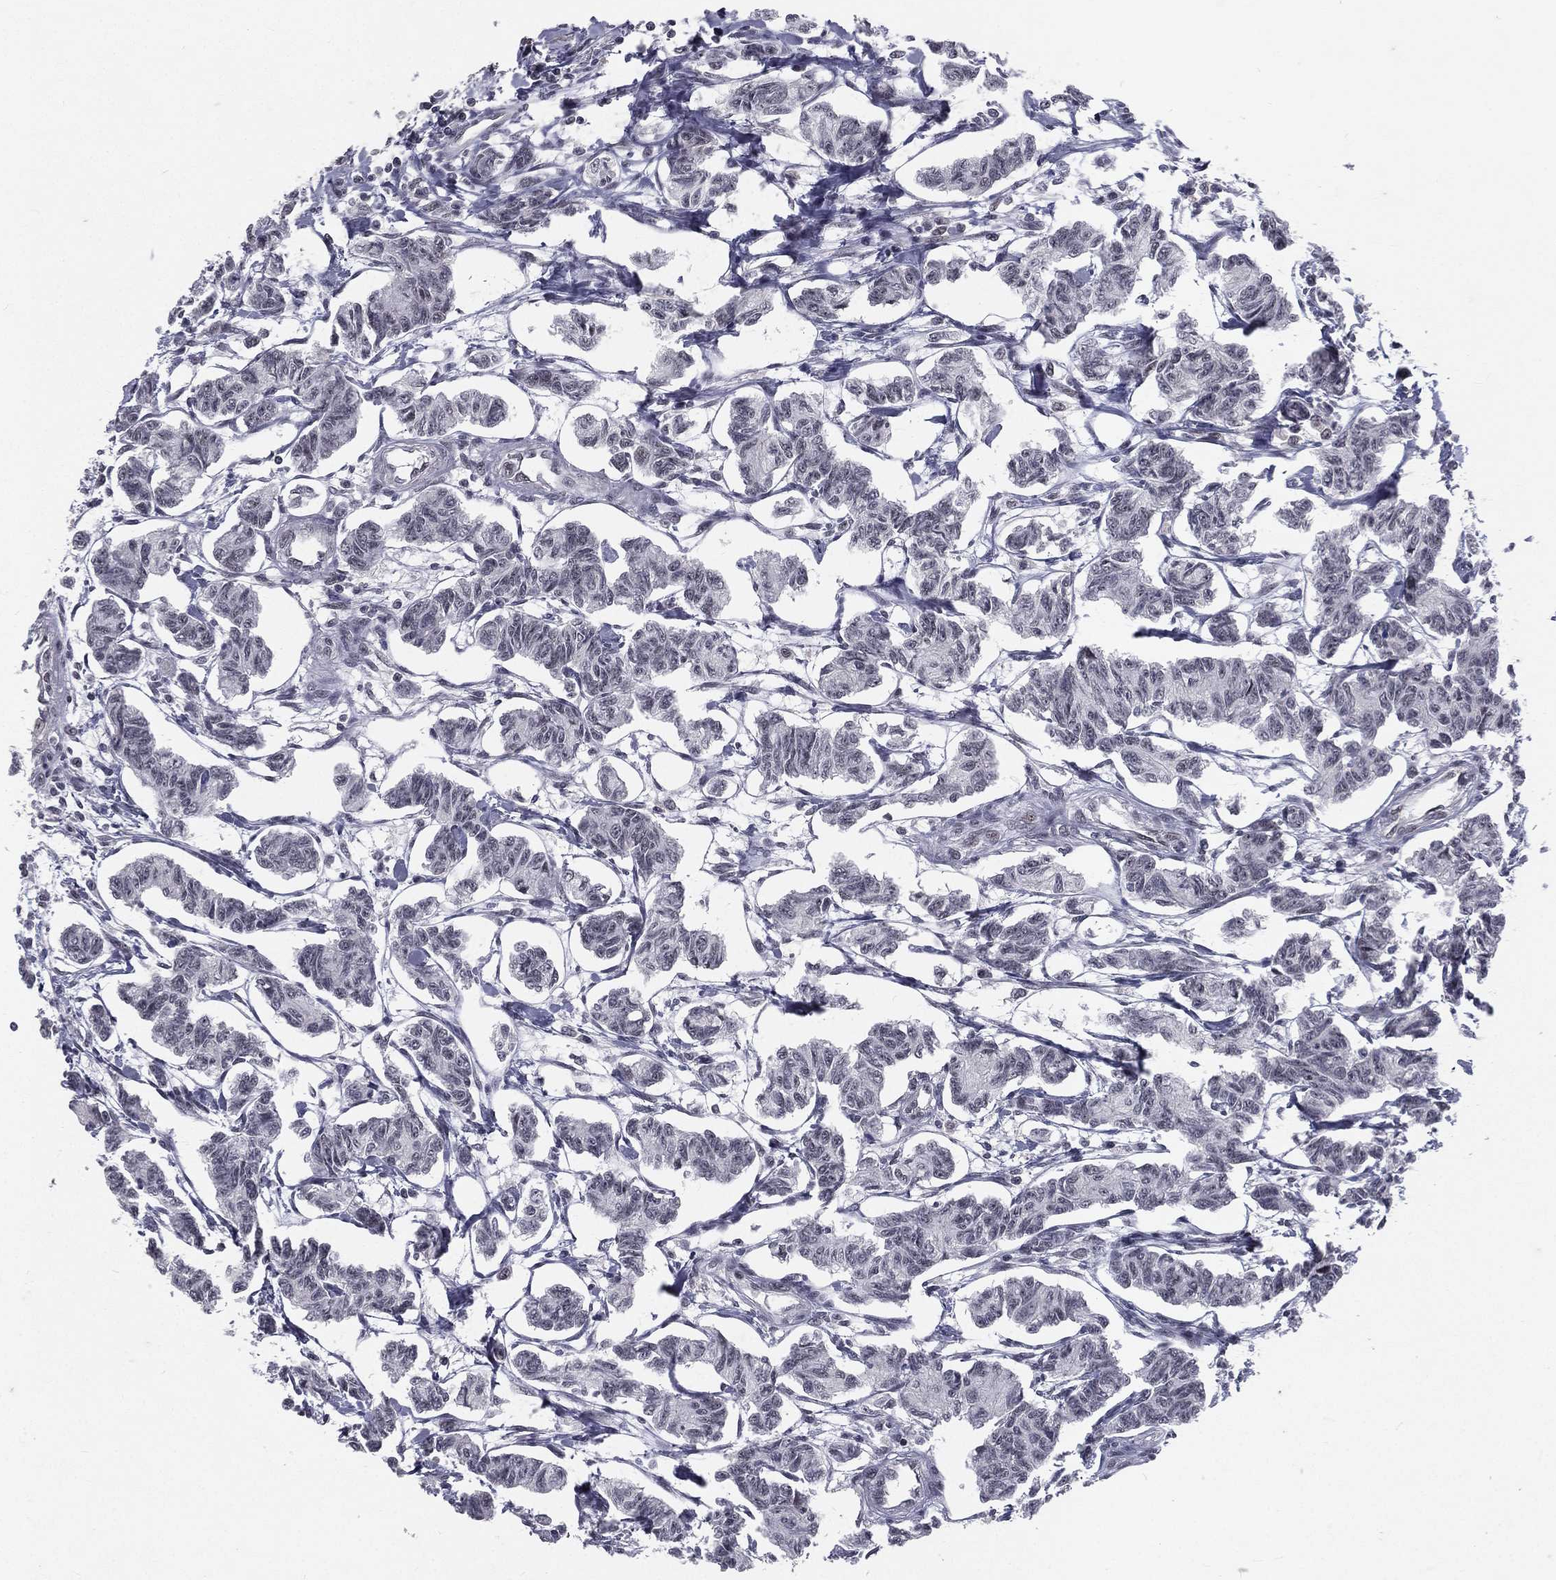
{"staining": {"intensity": "negative", "quantity": "none", "location": "none"}, "tissue": "carcinoid", "cell_type": "Tumor cells", "image_type": "cancer", "snomed": [{"axis": "morphology", "description": "Carcinoid, malignant, NOS"}, {"axis": "topography", "description": "Kidney"}], "caption": "Immunohistochemistry image of human carcinoid (malignant) stained for a protein (brown), which displays no positivity in tumor cells. (DAB (3,3'-diaminobenzidine) immunohistochemistry with hematoxylin counter stain).", "gene": "MORC2", "patient": {"sex": "female", "age": 41}}